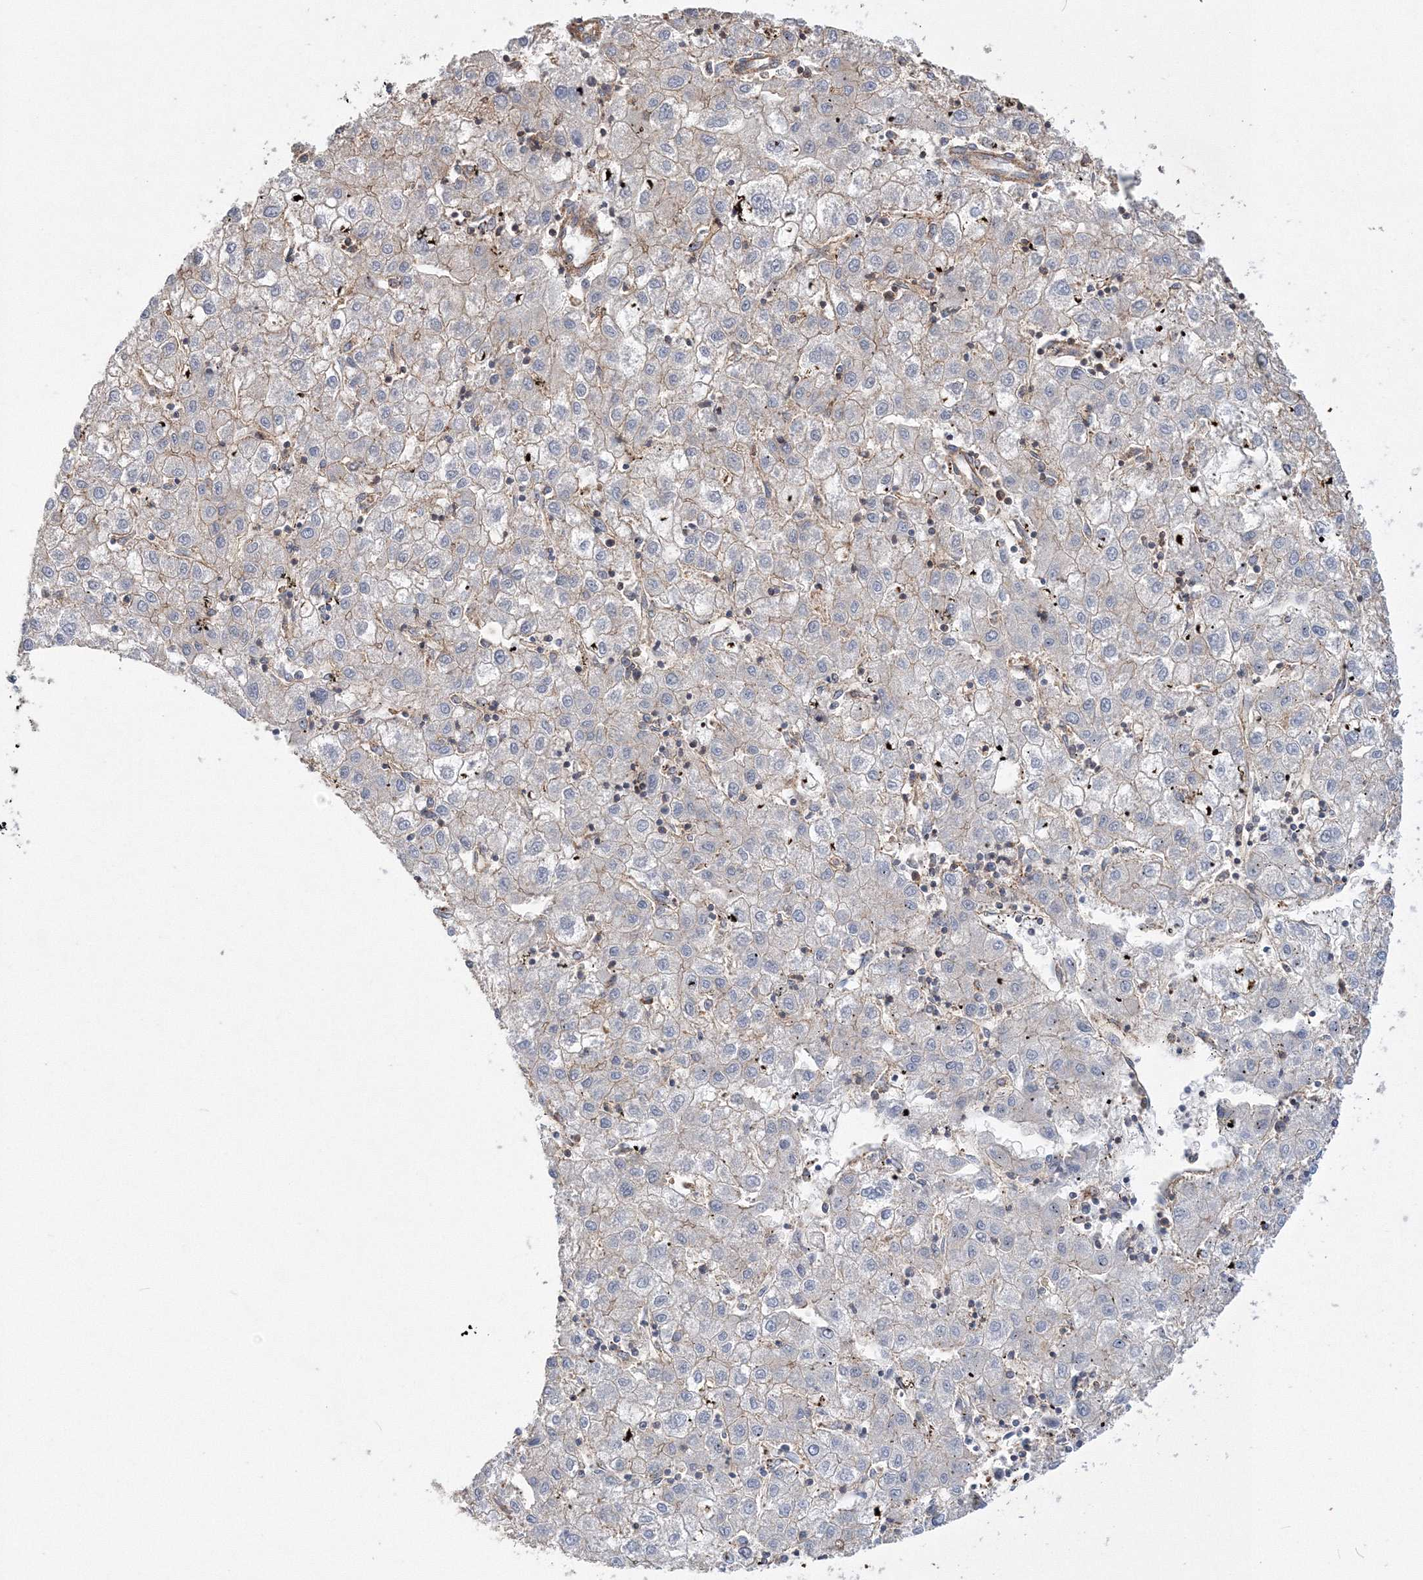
{"staining": {"intensity": "weak", "quantity": "25%-75%", "location": "cytoplasmic/membranous"}, "tissue": "liver cancer", "cell_type": "Tumor cells", "image_type": "cancer", "snomed": [{"axis": "morphology", "description": "Carcinoma, Hepatocellular, NOS"}, {"axis": "topography", "description": "Liver"}], "caption": "The histopathology image displays staining of liver hepatocellular carcinoma, revealing weak cytoplasmic/membranous protein expression (brown color) within tumor cells.", "gene": "AASDH", "patient": {"sex": "male", "age": 72}}